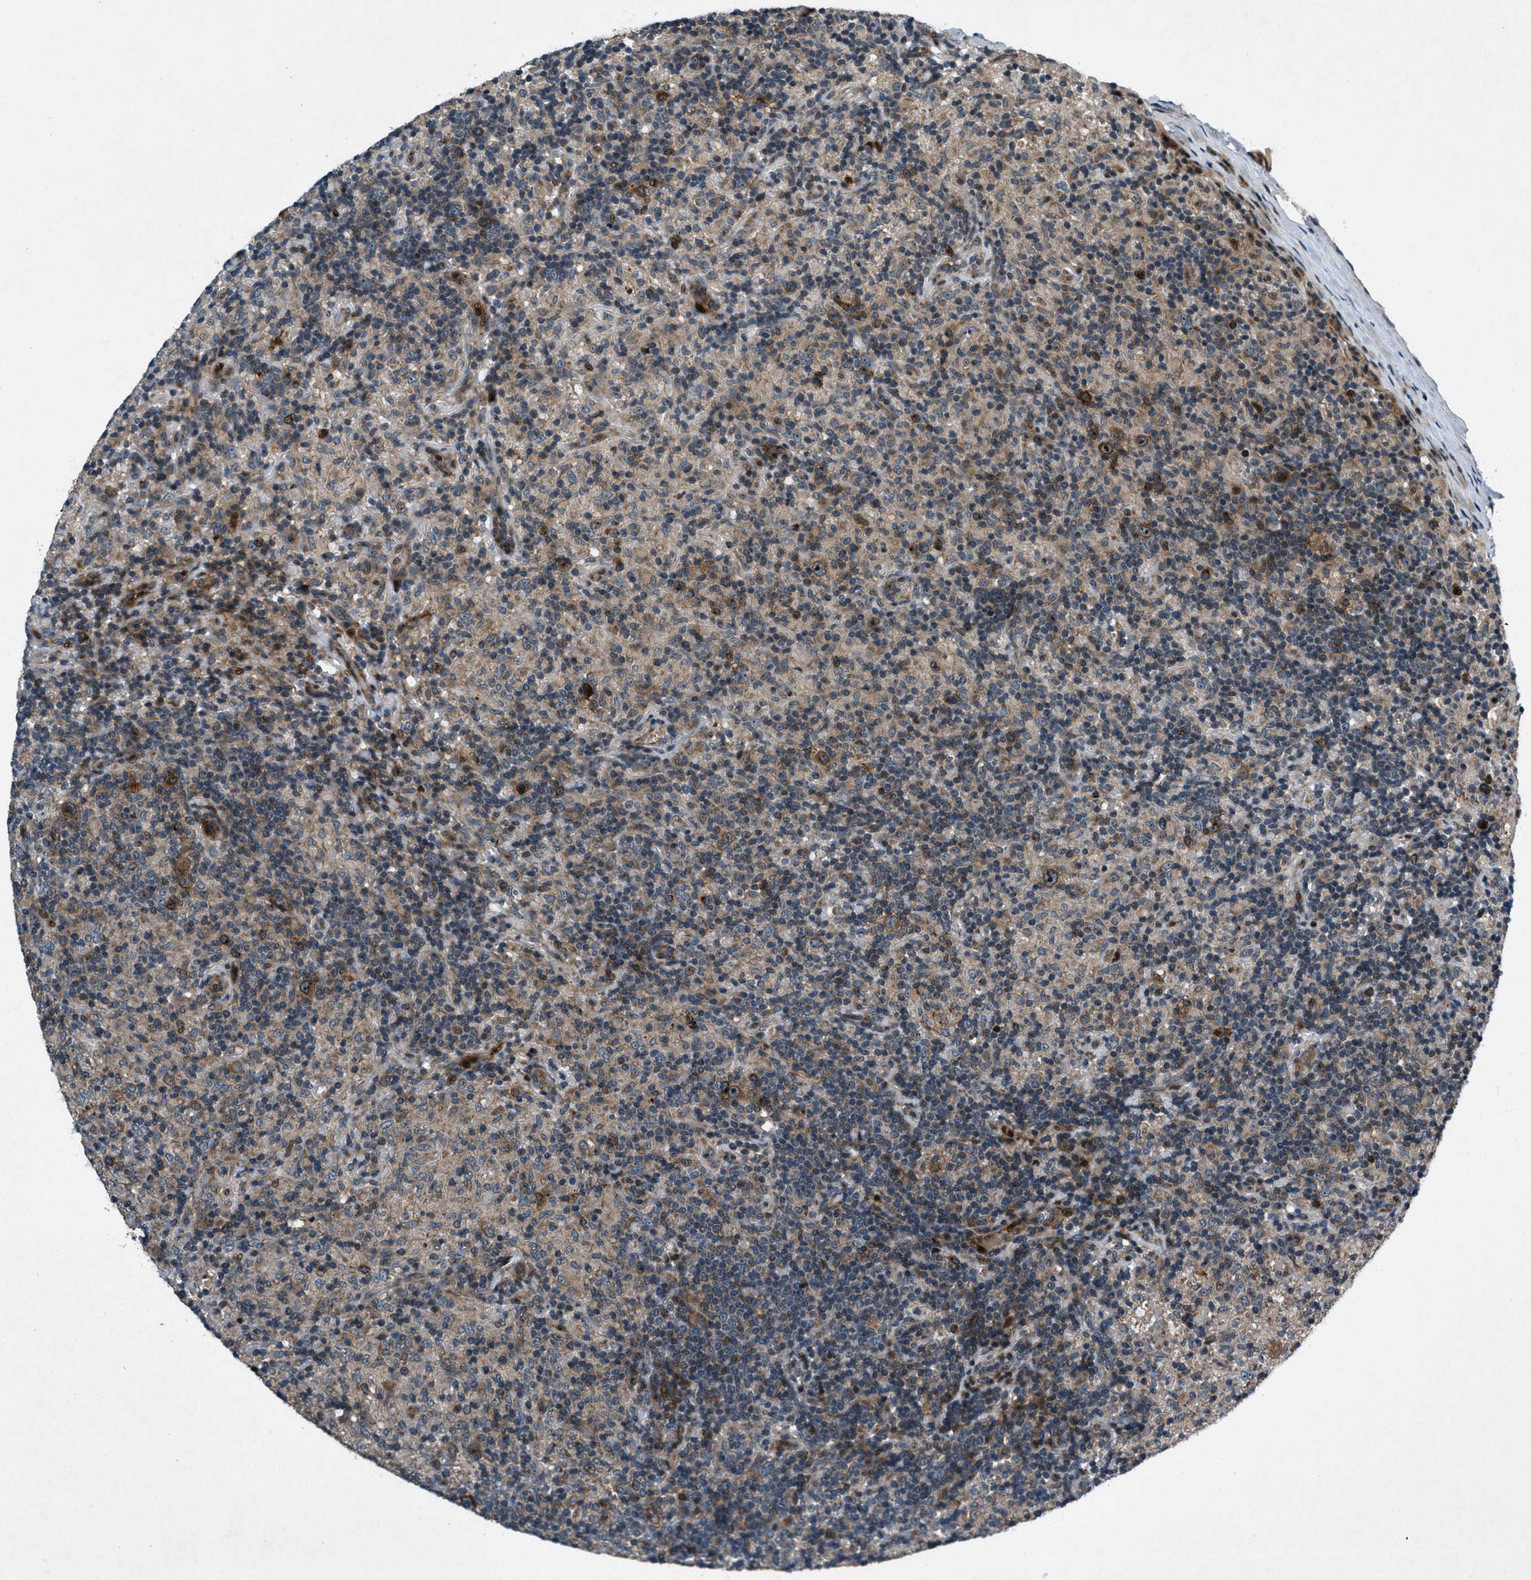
{"staining": {"intensity": "moderate", "quantity": "25%-75%", "location": "cytoplasmic/membranous,nuclear"}, "tissue": "lymphoma", "cell_type": "Tumor cells", "image_type": "cancer", "snomed": [{"axis": "morphology", "description": "Hodgkin's disease, NOS"}, {"axis": "topography", "description": "Lymph node"}], "caption": "Tumor cells reveal medium levels of moderate cytoplasmic/membranous and nuclear expression in approximately 25%-75% of cells in lymphoma. The protein of interest is shown in brown color, while the nuclei are stained blue.", "gene": "CLEC2D", "patient": {"sex": "male", "age": 70}}